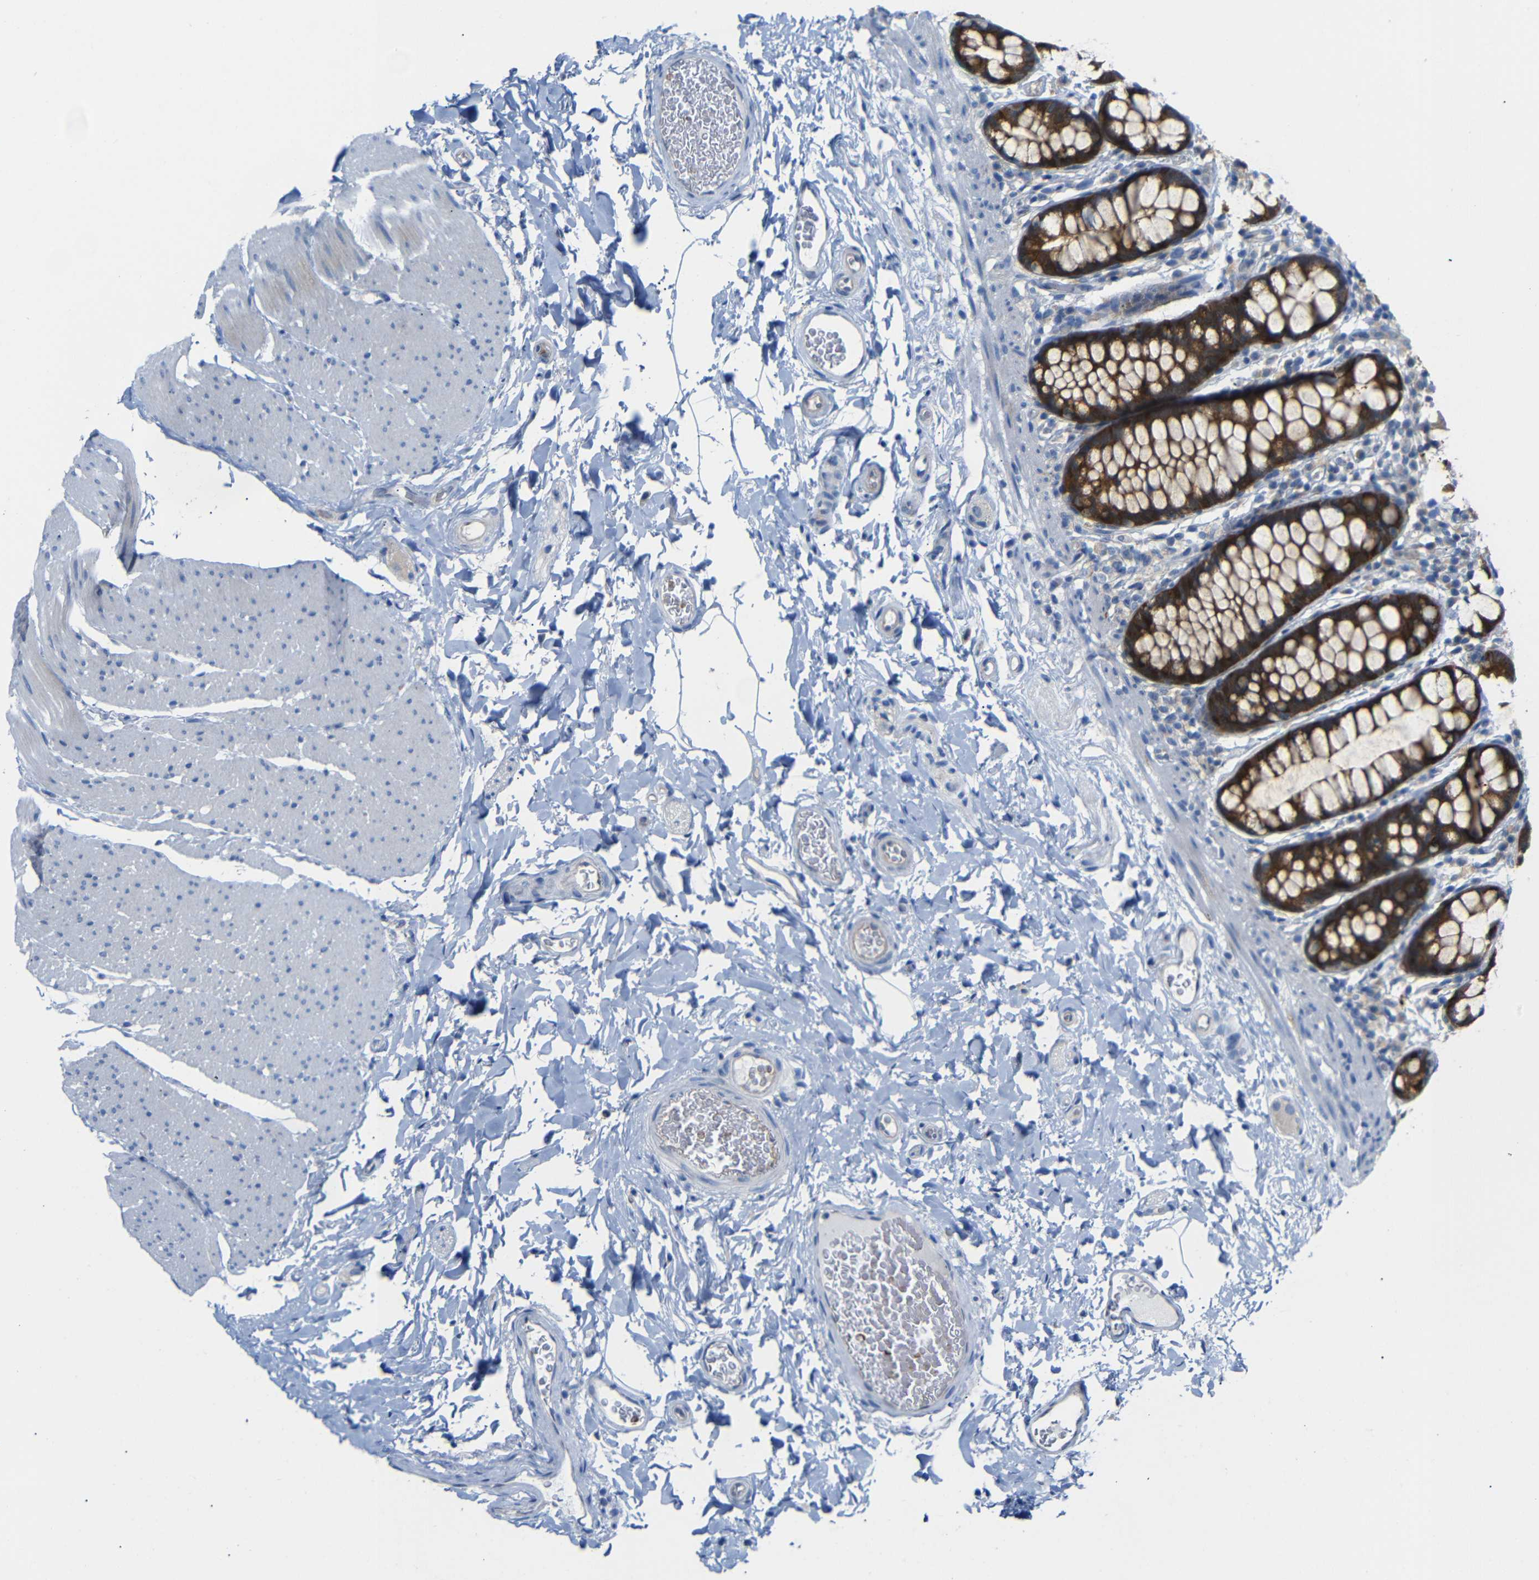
{"staining": {"intensity": "negative", "quantity": "none", "location": "none"}, "tissue": "colon", "cell_type": "Endothelial cells", "image_type": "normal", "snomed": [{"axis": "morphology", "description": "Normal tissue, NOS"}, {"axis": "topography", "description": "Colon"}], "caption": "An immunohistochemistry (IHC) photomicrograph of benign colon is shown. There is no staining in endothelial cells of colon. (DAB IHC with hematoxylin counter stain).", "gene": "TBC1D32", "patient": {"sex": "female", "age": 80}}